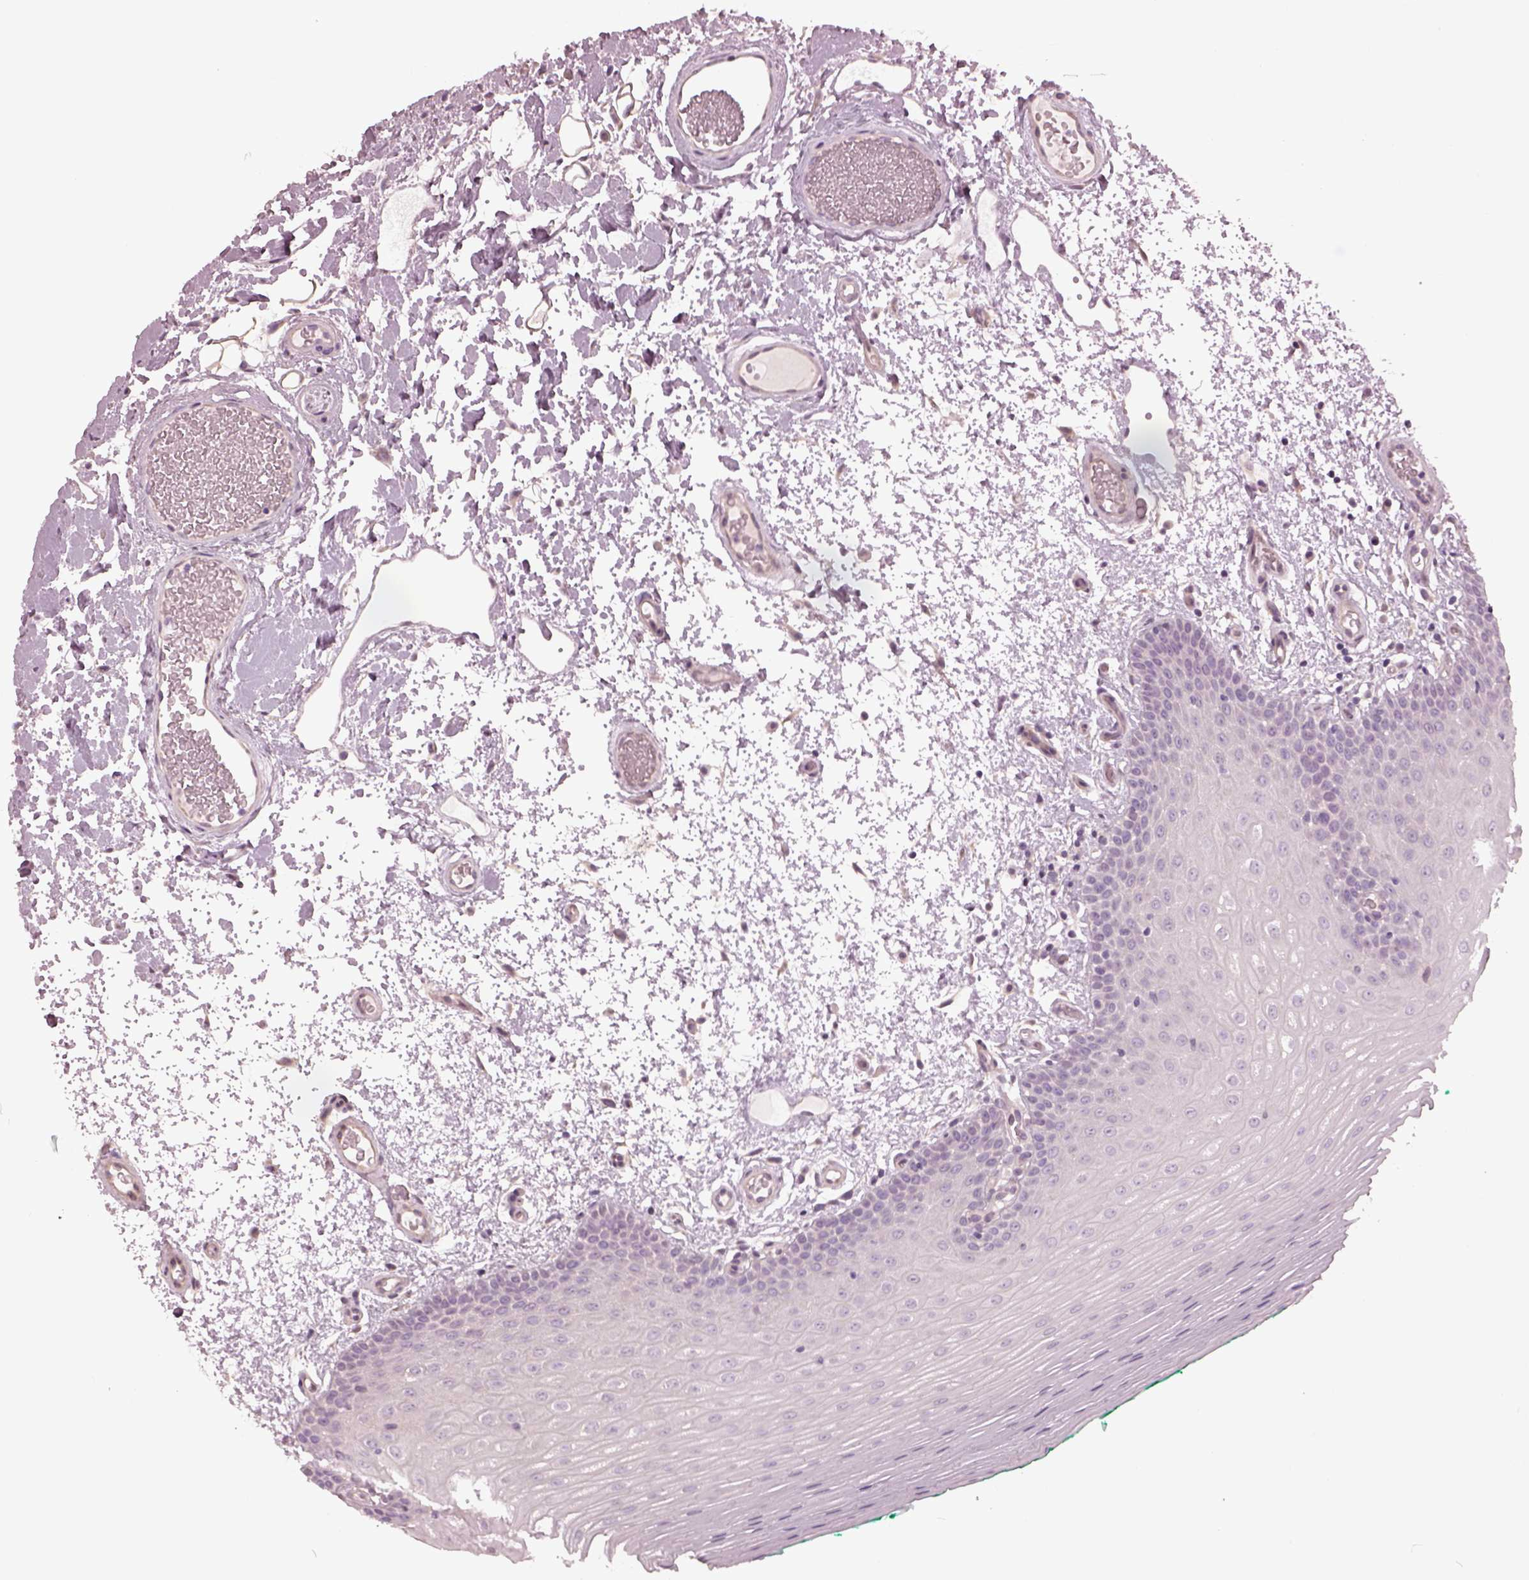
{"staining": {"intensity": "negative", "quantity": "none", "location": "none"}, "tissue": "oral mucosa", "cell_type": "Squamous epithelial cells", "image_type": "normal", "snomed": [{"axis": "morphology", "description": "Normal tissue, NOS"}, {"axis": "morphology", "description": "Squamous cell carcinoma, NOS"}, {"axis": "topography", "description": "Oral tissue"}, {"axis": "topography", "description": "Head-Neck"}], "caption": "Benign oral mucosa was stained to show a protein in brown. There is no significant positivity in squamous epithelial cells.", "gene": "GAL", "patient": {"sex": "male", "age": 78}}